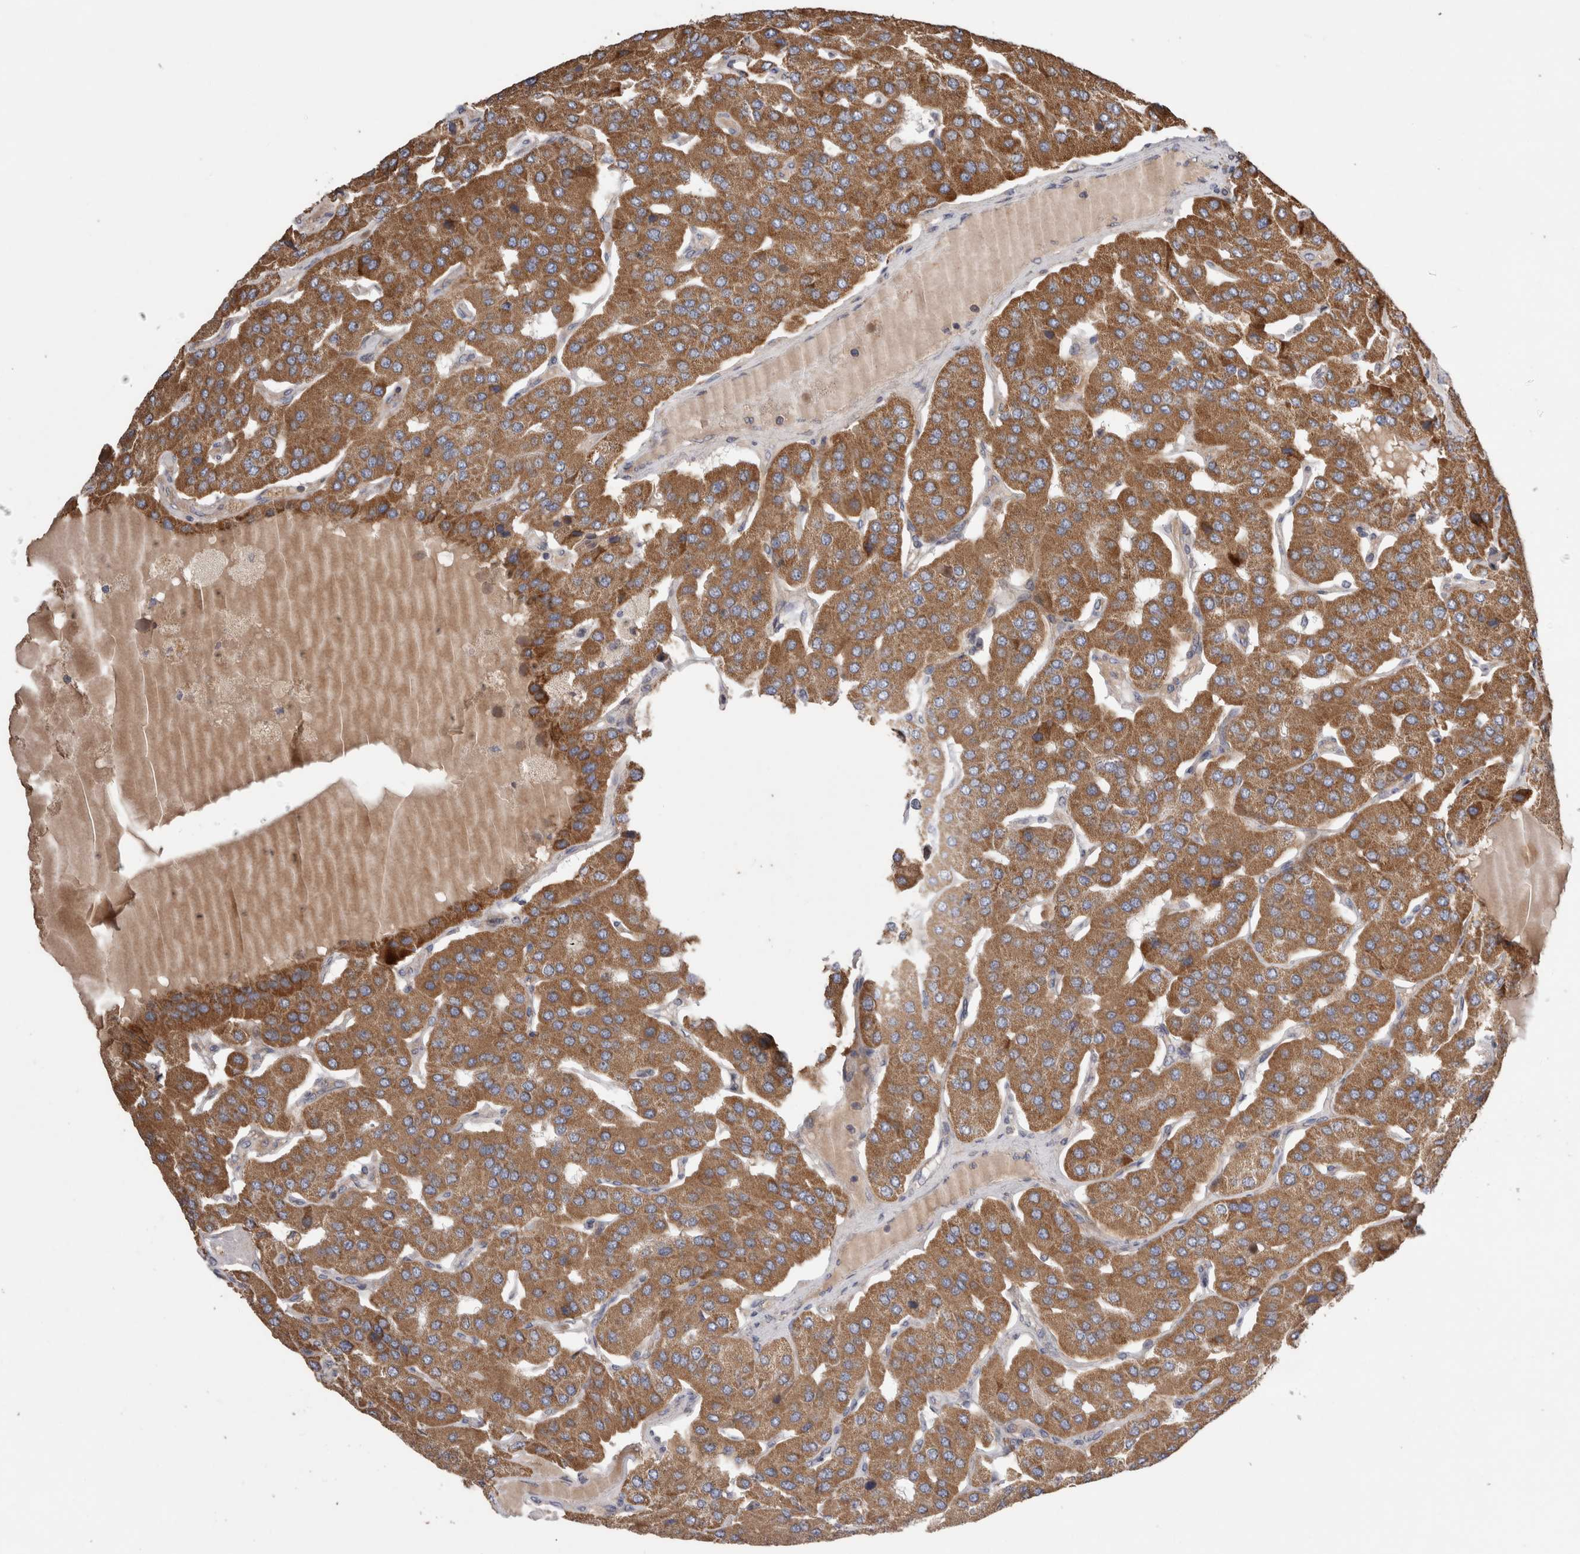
{"staining": {"intensity": "strong", "quantity": ">75%", "location": "cytoplasmic/membranous"}, "tissue": "parathyroid gland", "cell_type": "Glandular cells", "image_type": "normal", "snomed": [{"axis": "morphology", "description": "Normal tissue, NOS"}, {"axis": "morphology", "description": "Adenoma, NOS"}, {"axis": "topography", "description": "Parathyroid gland"}], "caption": "Parathyroid gland stained with a brown dye exhibits strong cytoplasmic/membranous positive positivity in approximately >75% of glandular cells.", "gene": "KIF21B", "patient": {"sex": "female", "age": 86}}